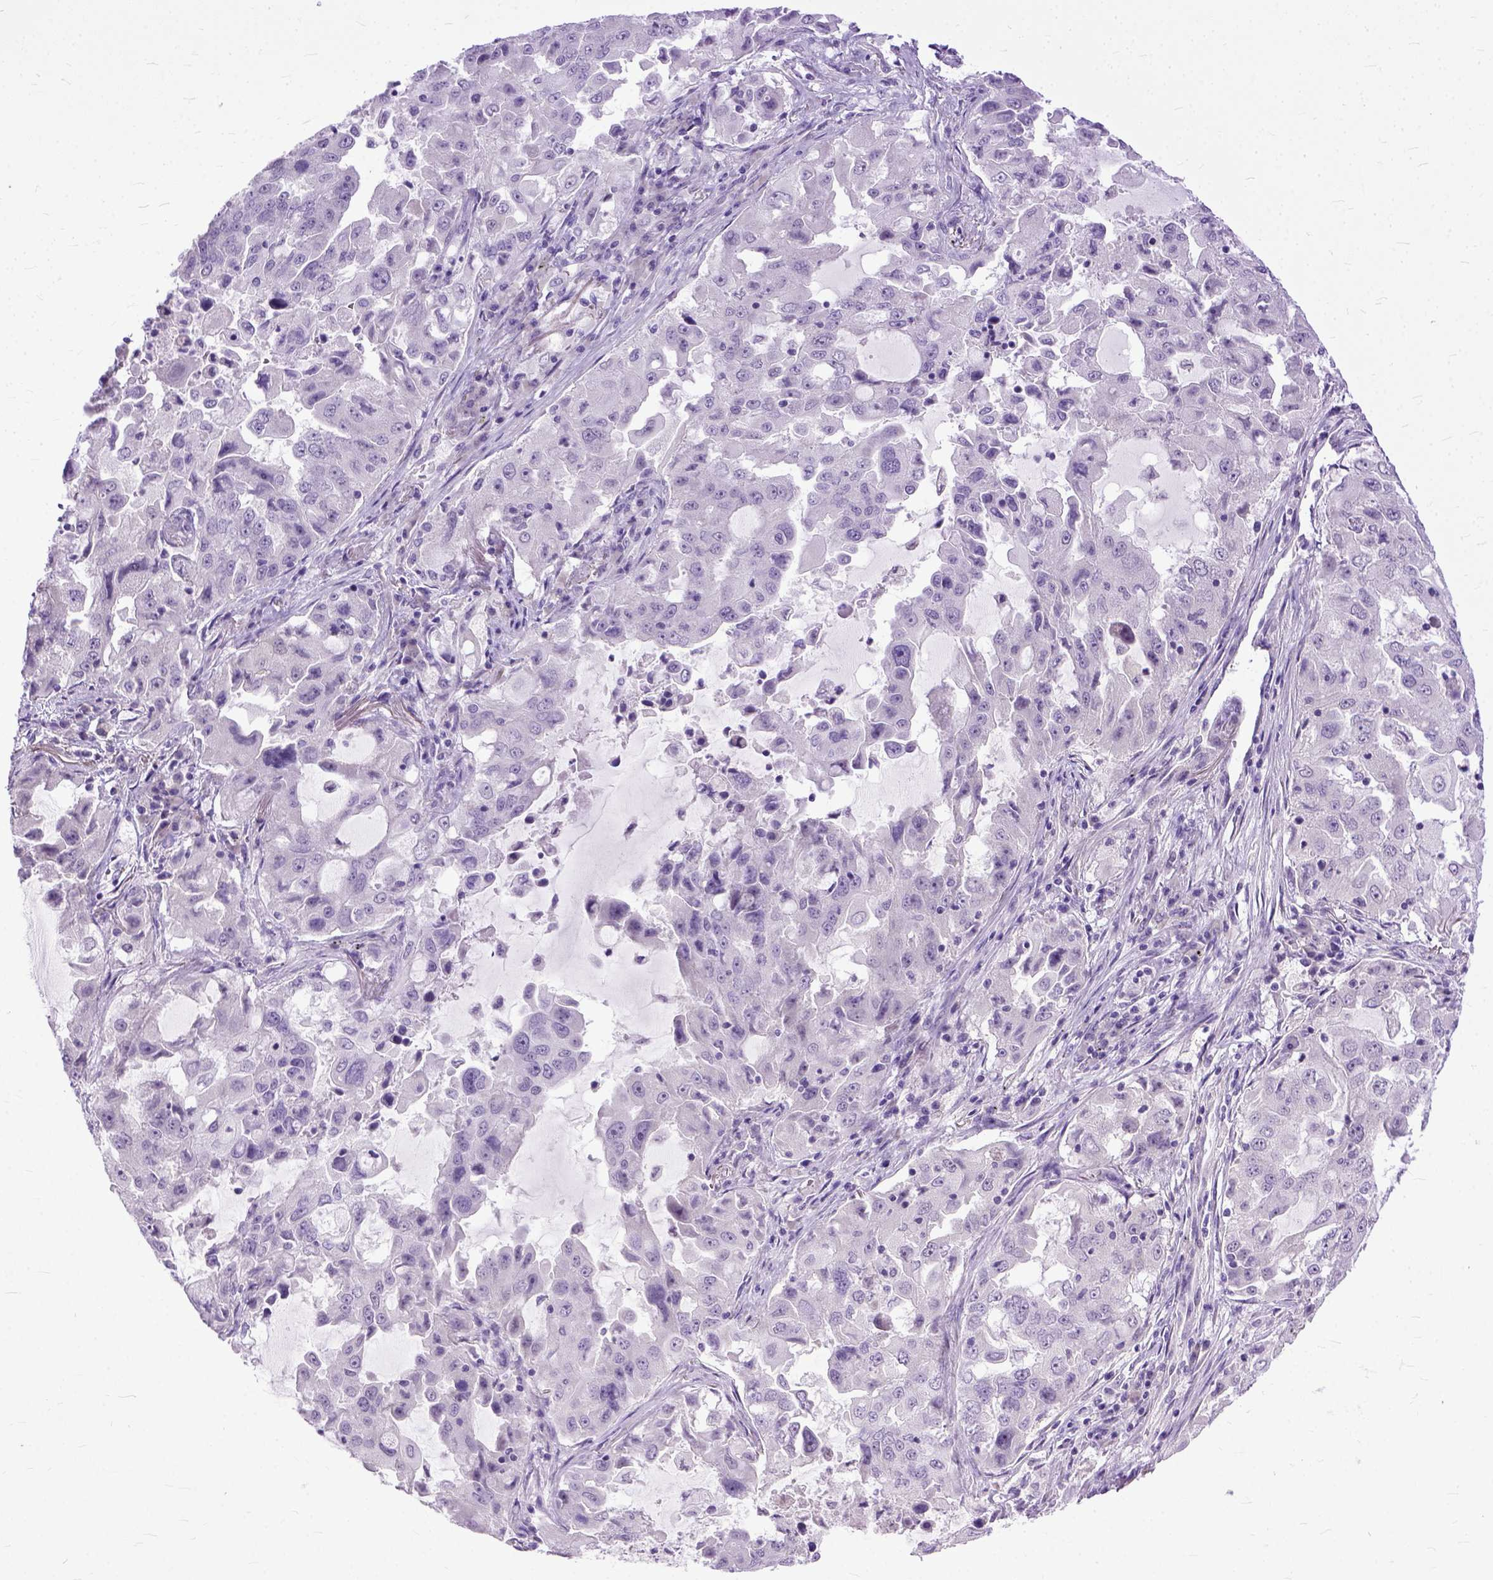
{"staining": {"intensity": "negative", "quantity": "none", "location": "none"}, "tissue": "lung cancer", "cell_type": "Tumor cells", "image_type": "cancer", "snomed": [{"axis": "morphology", "description": "Adenocarcinoma, NOS"}, {"axis": "topography", "description": "Lung"}], "caption": "Immunohistochemistry (IHC) of lung cancer exhibits no expression in tumor cells.", "gene": "TCEAL7", "patient": {"sex": "female", "age": 61}}